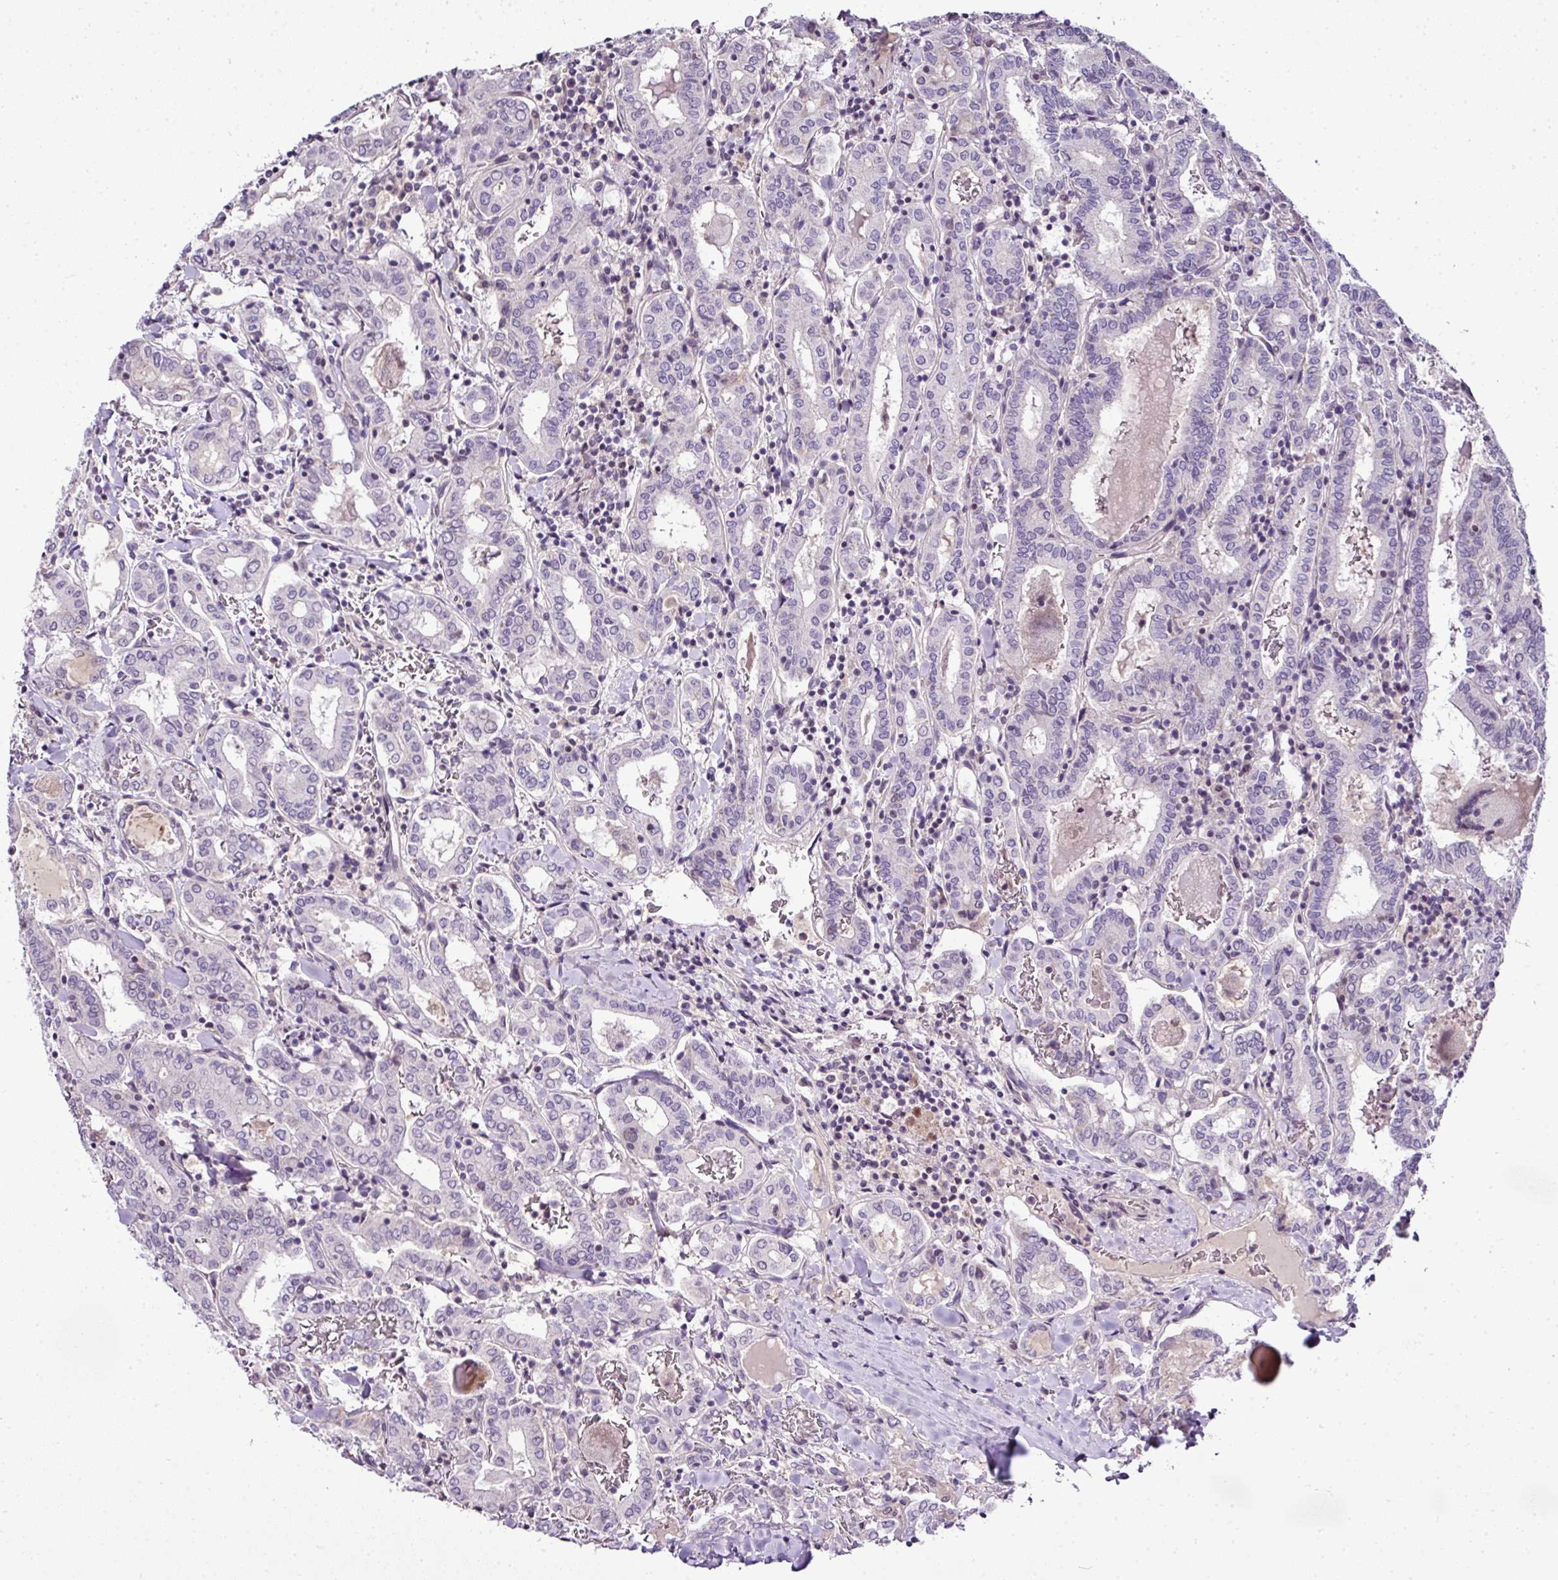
{"staining": {"intensity": "negative", "quantity": "none", "location": "none"}, "tissue": "thyroid cancer", "cell_type": "Tumor cells", "image_type": "cancer", "snomed": [{"axis": "morphology", "description": "Papillary adenocarcinoma, NOS"}, {"axis": "topography", "description": "Thyroid gland"}], "caption": "A photomicrograph of human papillary adenocarcinoma (thyroid) is negative for staining in tumor cells.", "gene": "TEX30", "patient": {"sex": "female", "age": 72}}